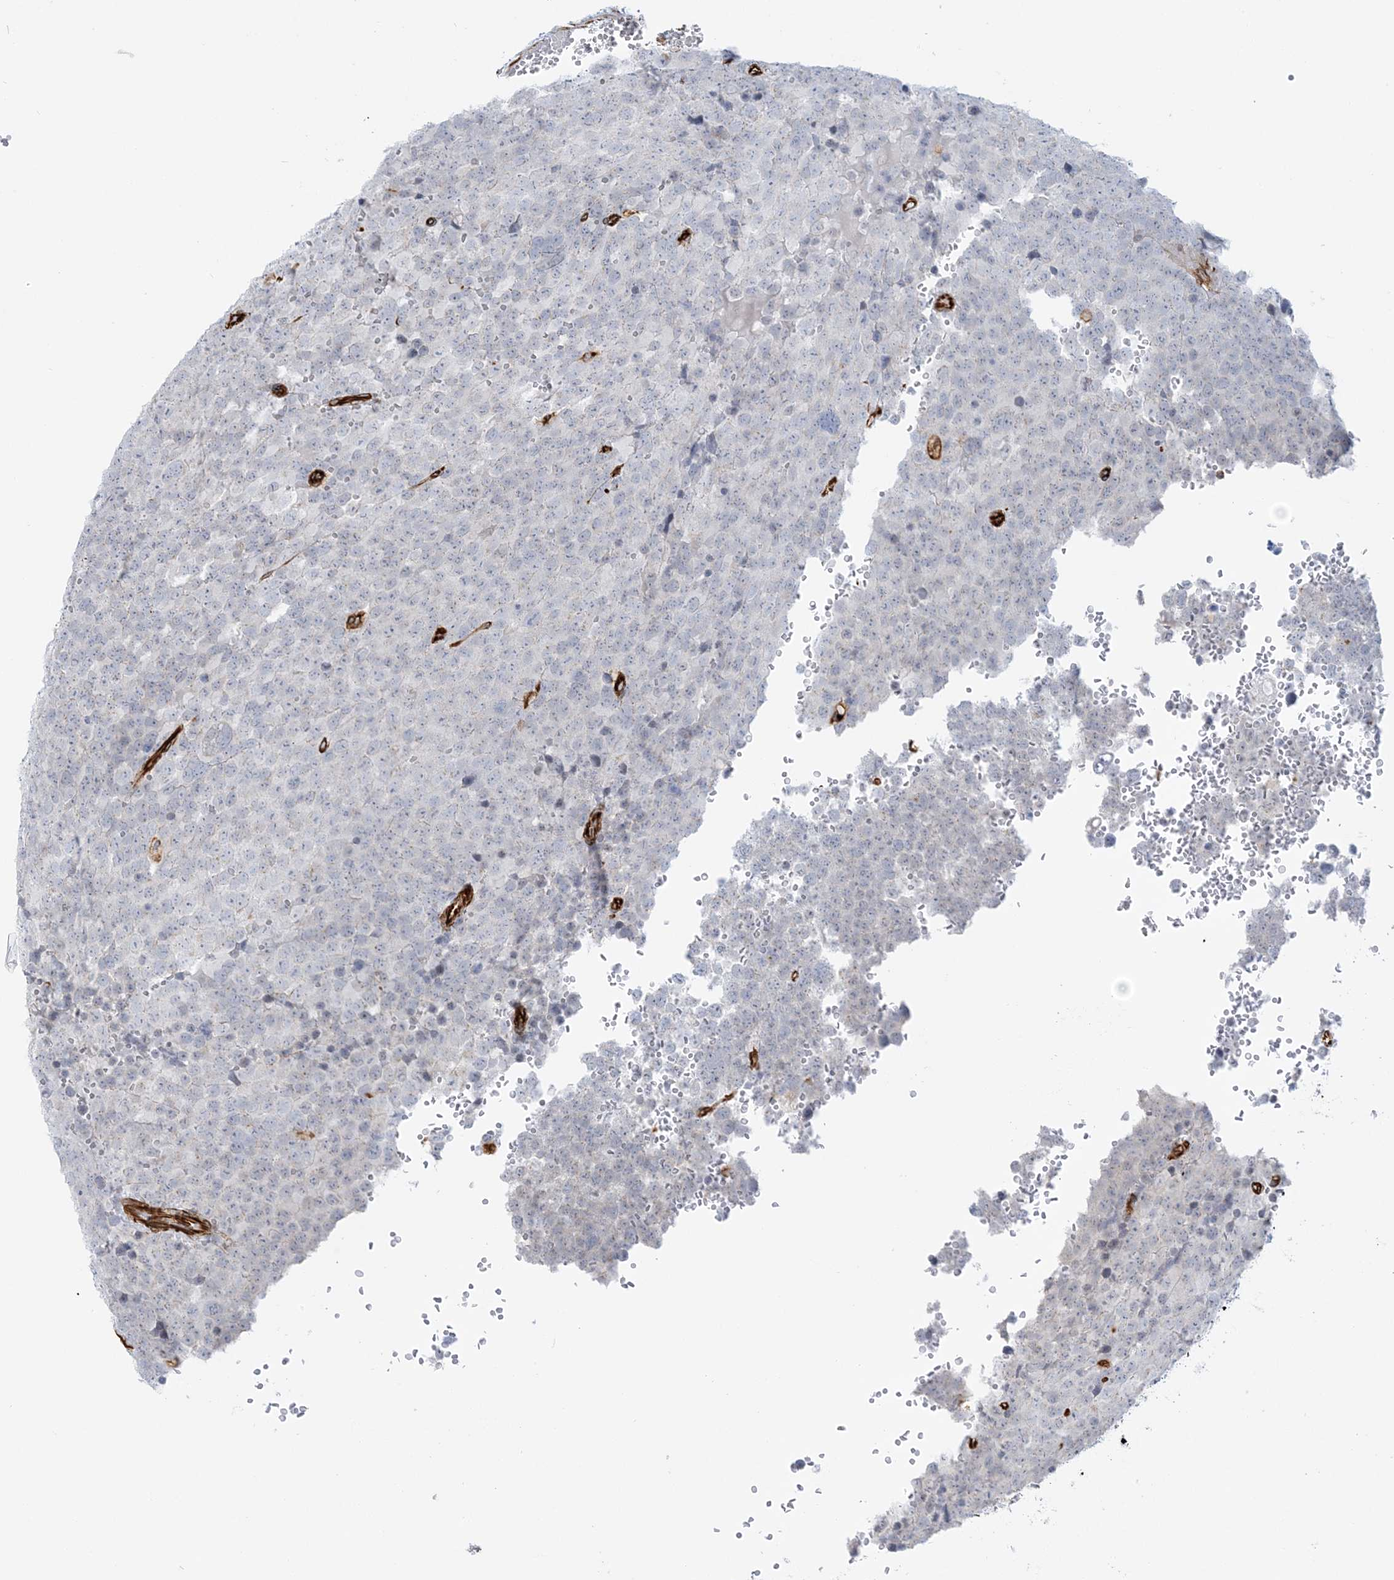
{"staining": {"intensity": "negative", "quantity": "none", "location": "none"}, "tissue": "testis cancer", "cell_type": "Tumor cells", "image_type": "cancer", "snomed": [{"axis": "morphology", "description": "Seminoma, NOS"}, {"axis": "topography", "description": "Testis"}], "caption": "DAB (3,3'-diaminobenzidine) immunohistochemical staining of human testis cancer reveals no significant expression in tumor cells.", "gene": "SCLT1", "patient": {"sex": "male", "age": 71}}